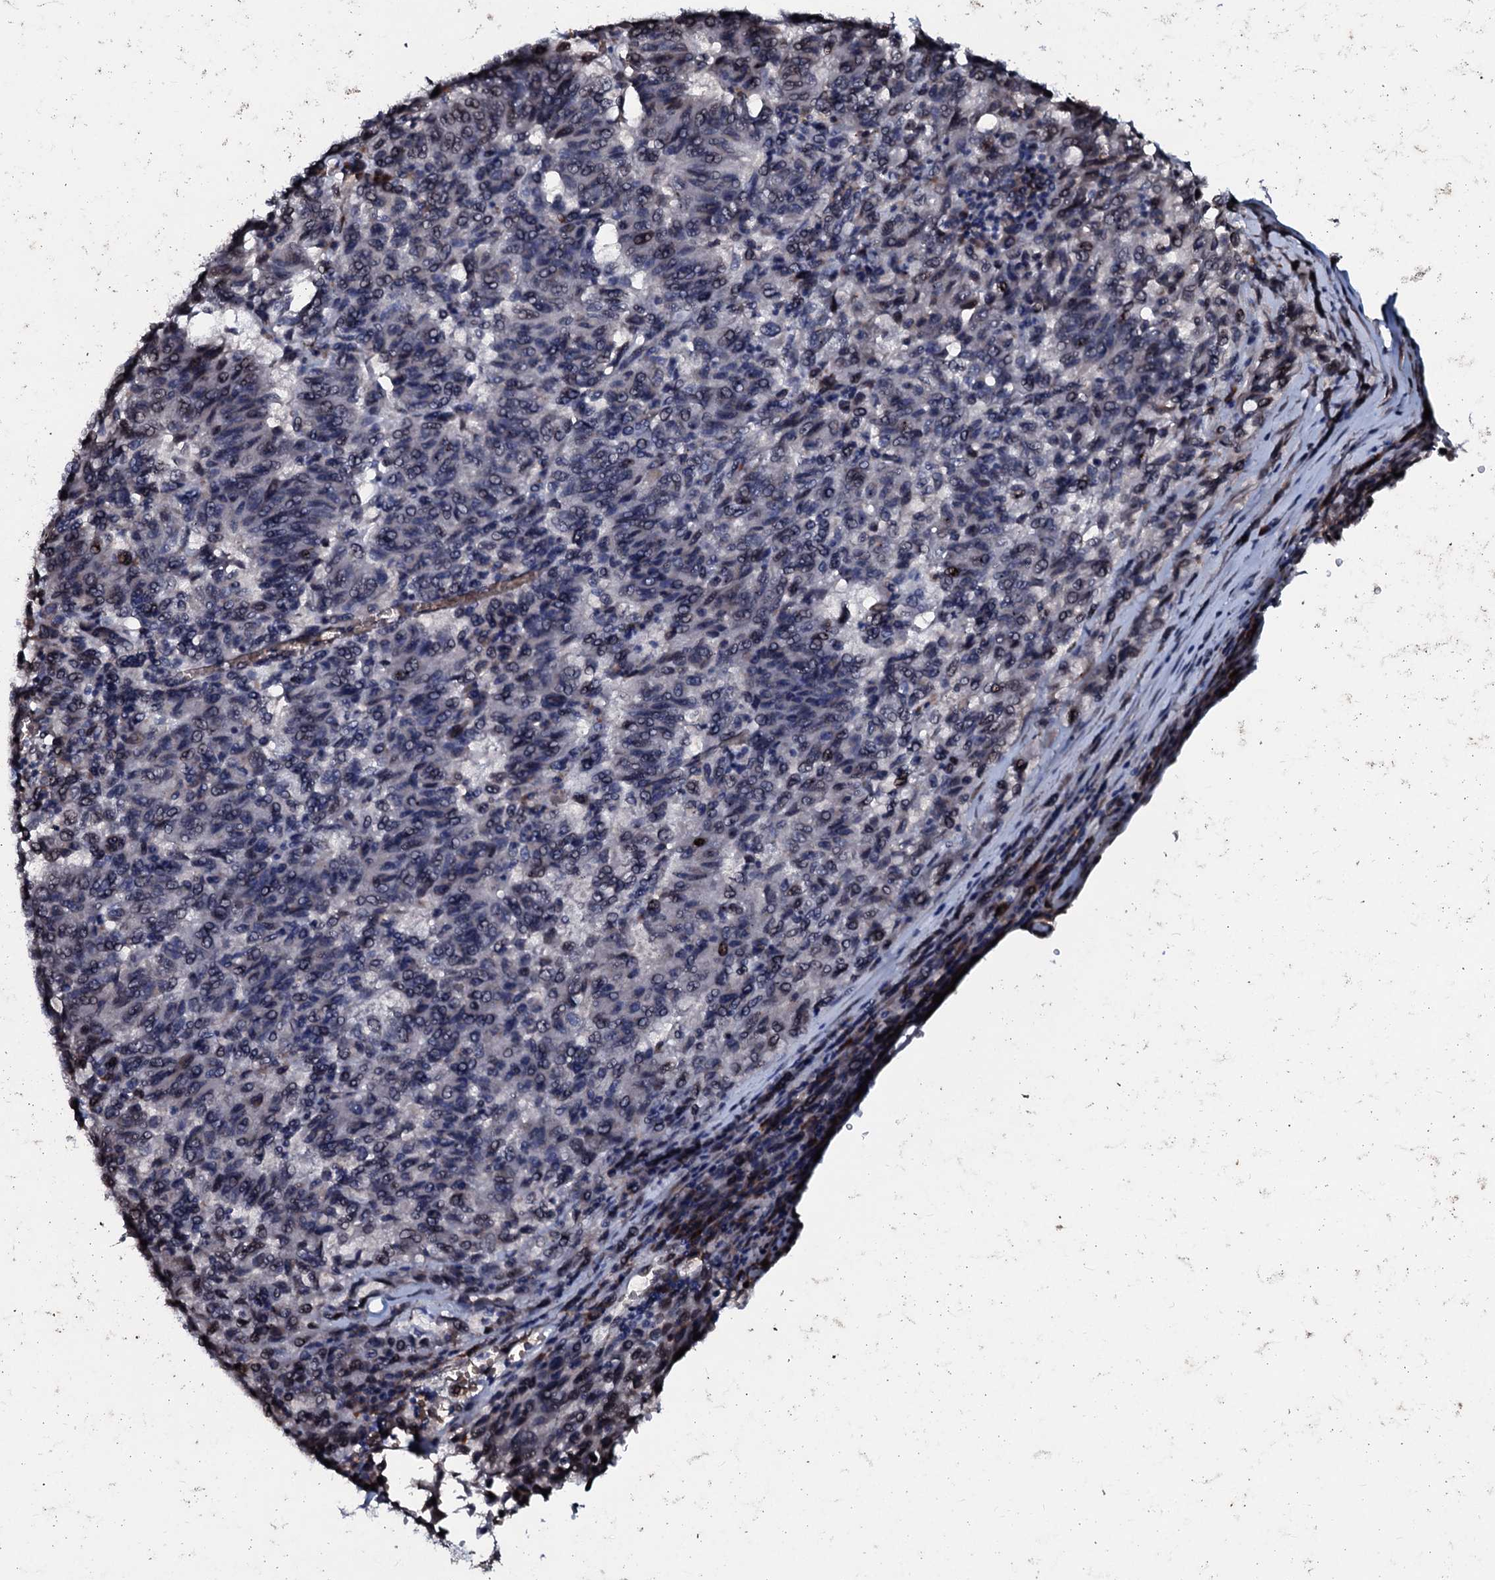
{"staining": {"intensity": "negative", "quantity": "none", "location": "none"}, "tissue": "melanoma", "cell_type": "Tumor cells", "image_type": "cancer", "snomed": [{"axis": "morphology", "description": "Malignant melanoma, Metastatic site"}, {"axis": "topography", "description": "Lung"}], "caption": "IHC of malignant melanoma (metastatic site) exhibits no staining in tumor cells. Nuclei are stained in blue.", "gene": "NRP2", "patient": {"sex": "male", "age": 64}}